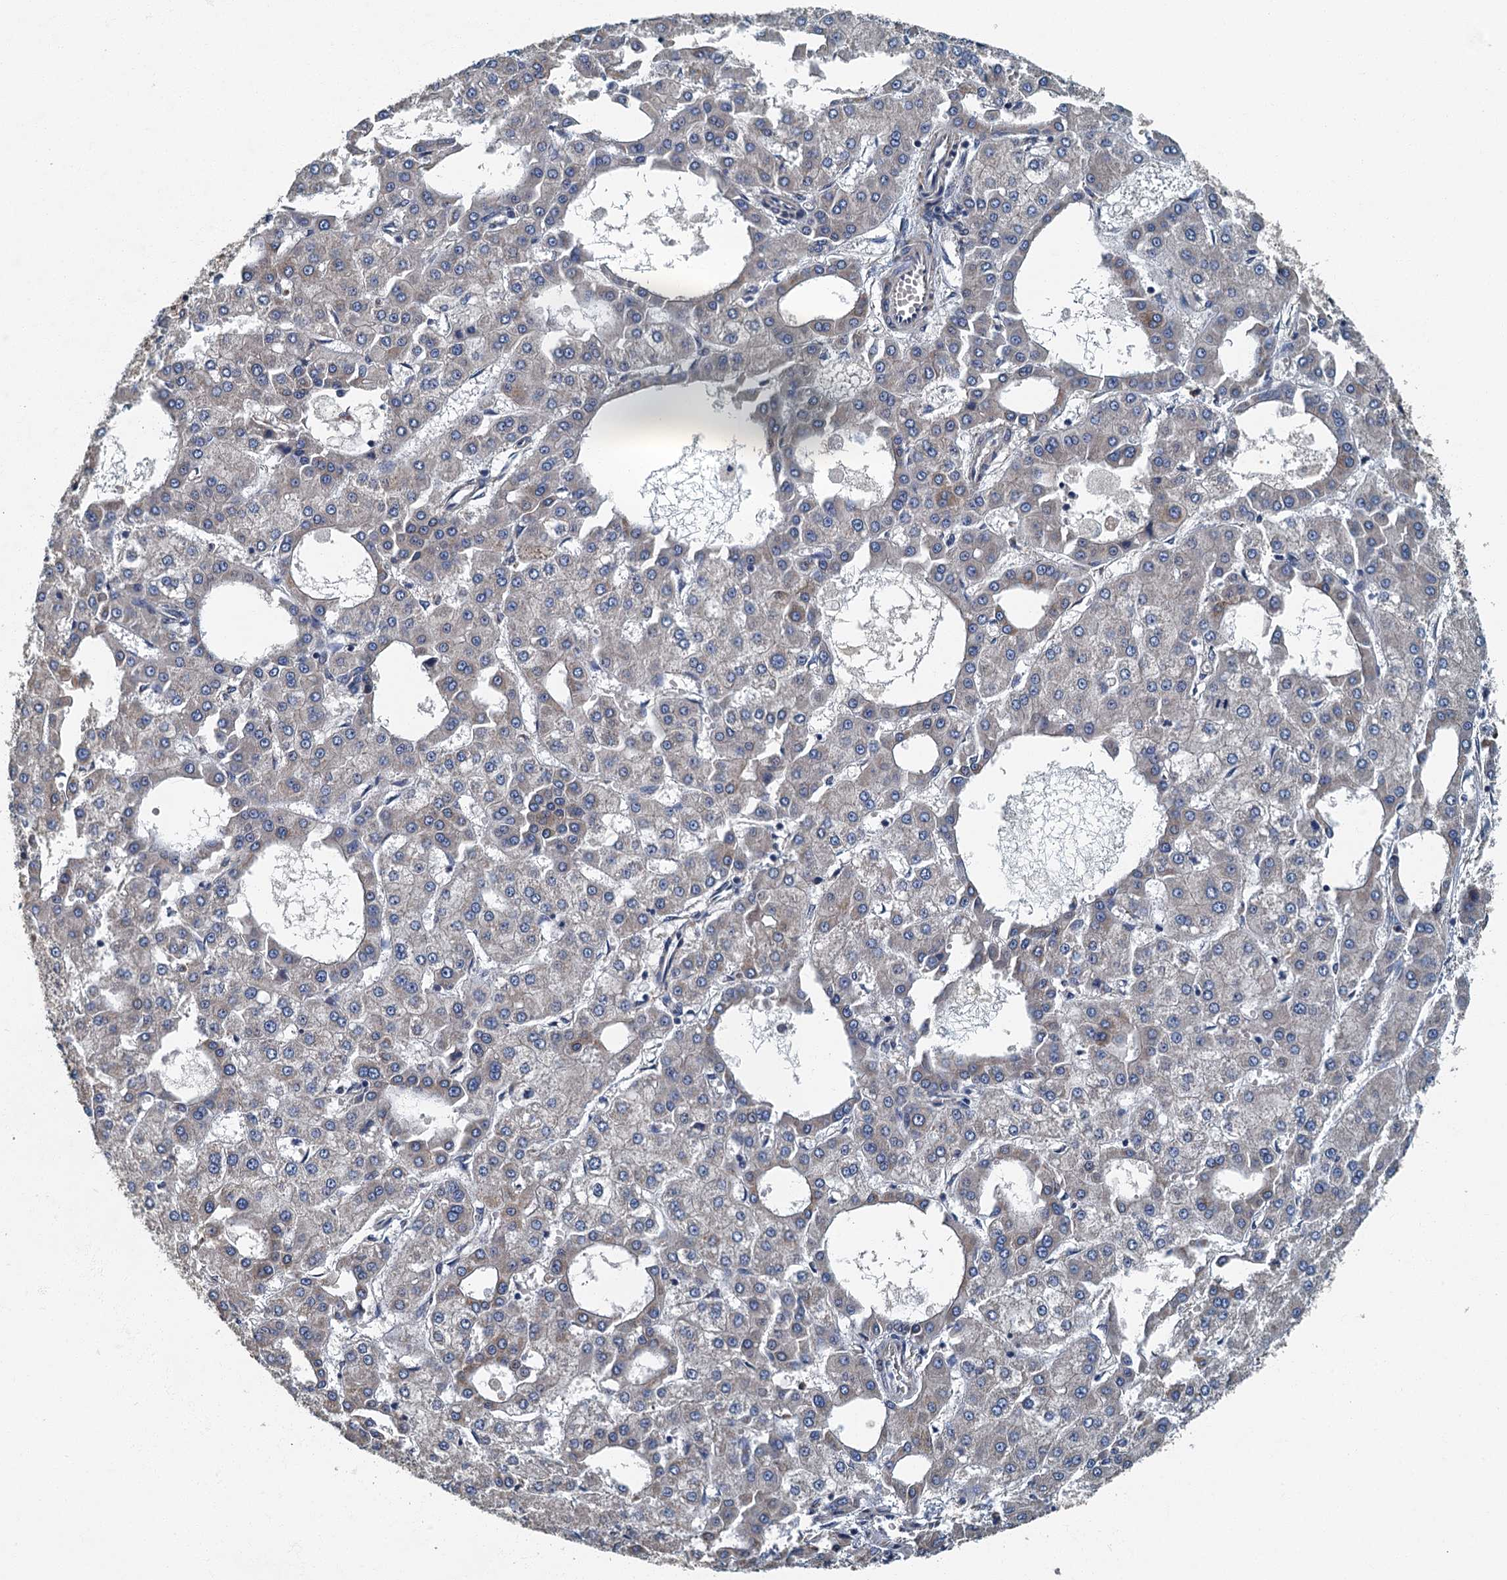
{"staining": {"intensity": "negative", "quantity": "none", "location": "none"}, "tissue": "liver cancer", "cell_type": "Tumor cells", "image_type": "cancer", "snomed": [{"axis": "morphology", "description": "Carcinoma, Hepatocellular, NOS"}, {"axis": "topography", "description": "Liver"}], "caption": "This is an IHC micrograph of liver cancer (hepatocellular carcinoma). There is no positivity in tumor cells.", "gene": "DDX49", "patient": {"sex": "male", "age": 47}}